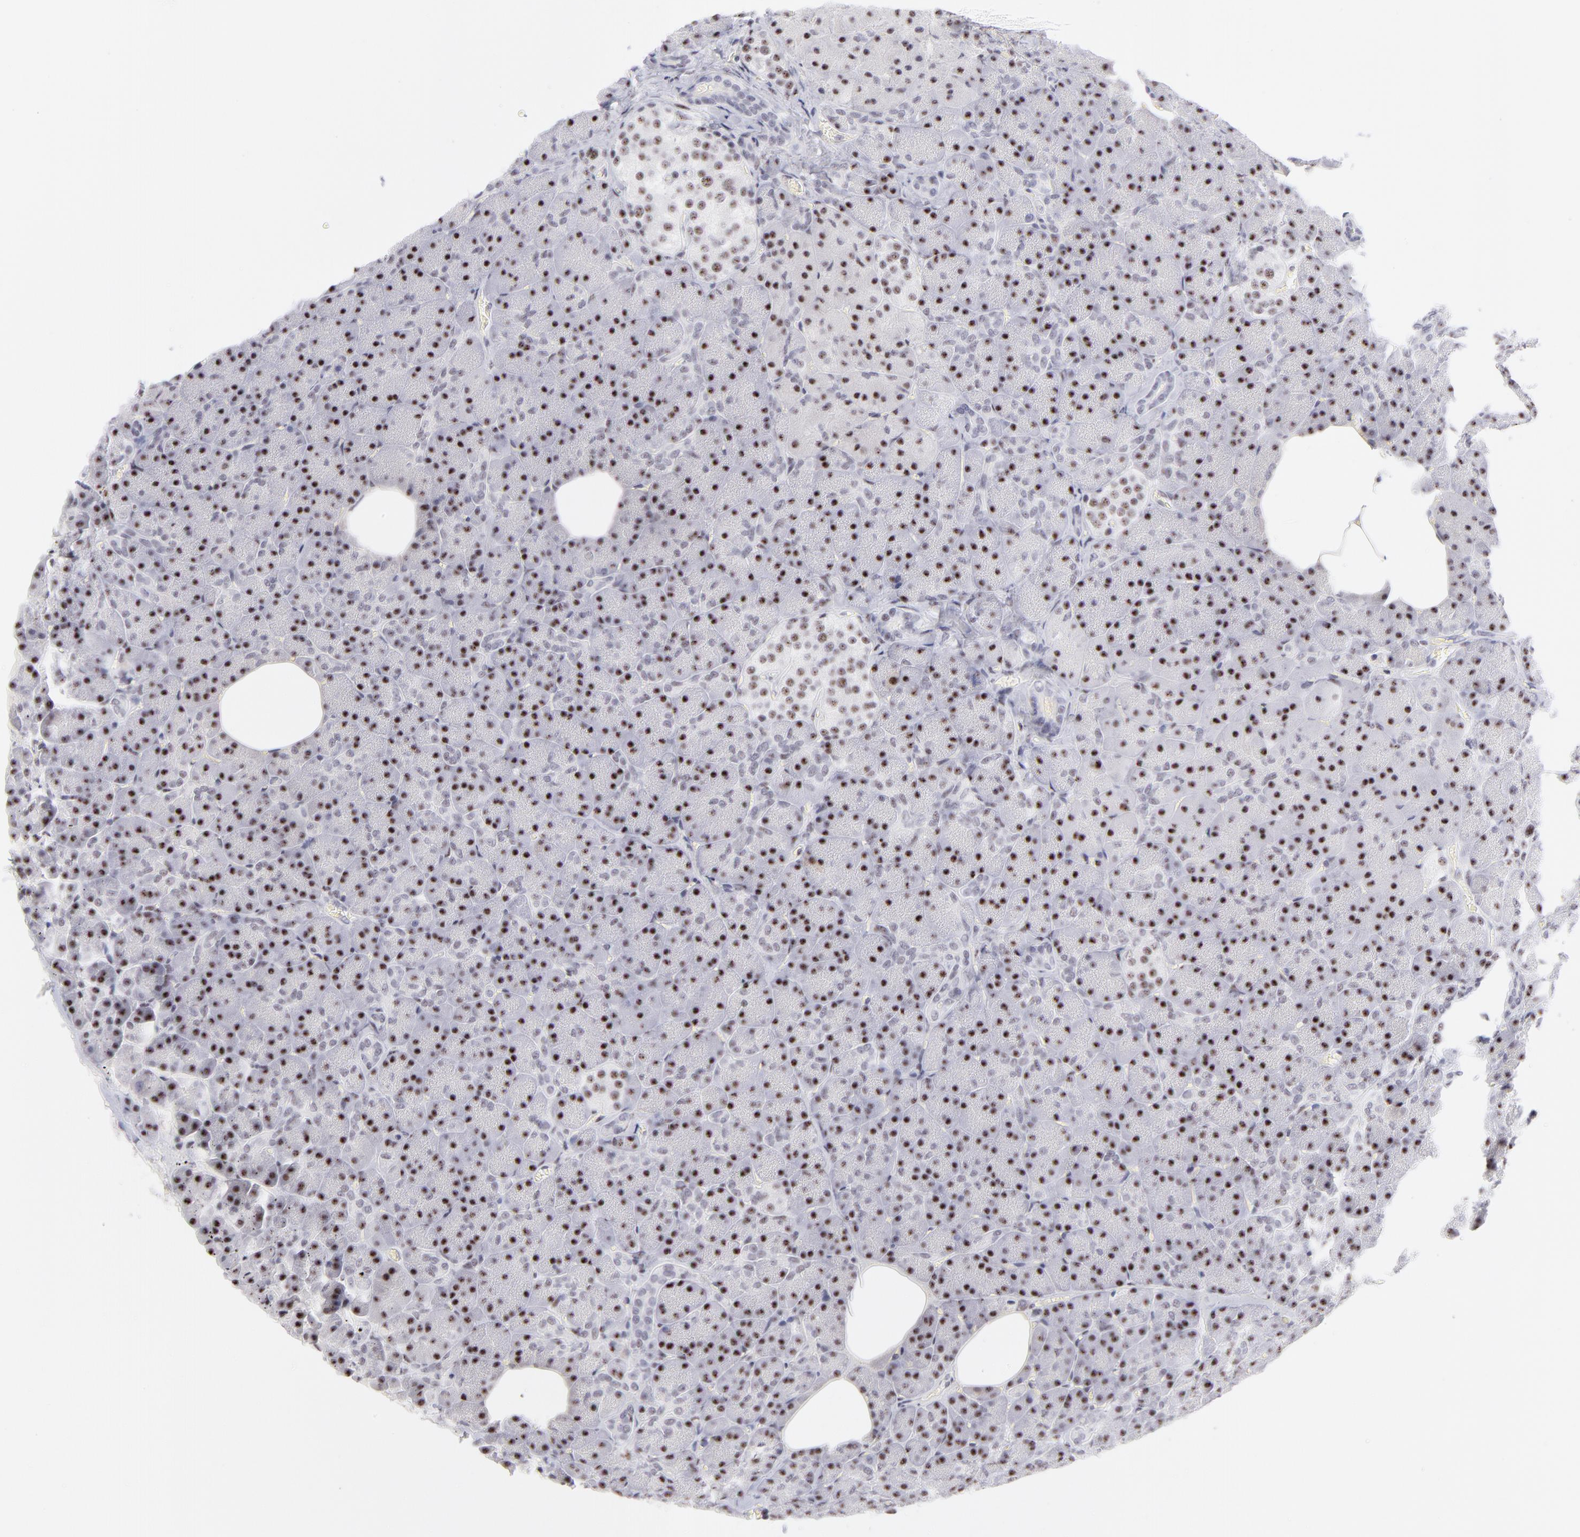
{"staining": {"intensity": "strong", "quantity": ">75%", "location": "nuclear"}, "tissue": "pancreas", "cell_type": "Exocrine glandular cells", "image_type": "normal", "snomed": [{"axis": "morphology", "description": "Normal tissue, NOS"}, {"axis": "topography", "description": "Pancreas"}], "caption": "IHC micrograph of normal pancreas: pancreas stained using immunohistochemistry (IHC) reveals high levels of strong protein expression localized specifically in the nuclear of exocrine glandular cells, appearing as a nuclear brown color.", "gene": "CDC25C", "patient": {"sex": "female", "age": 35}}